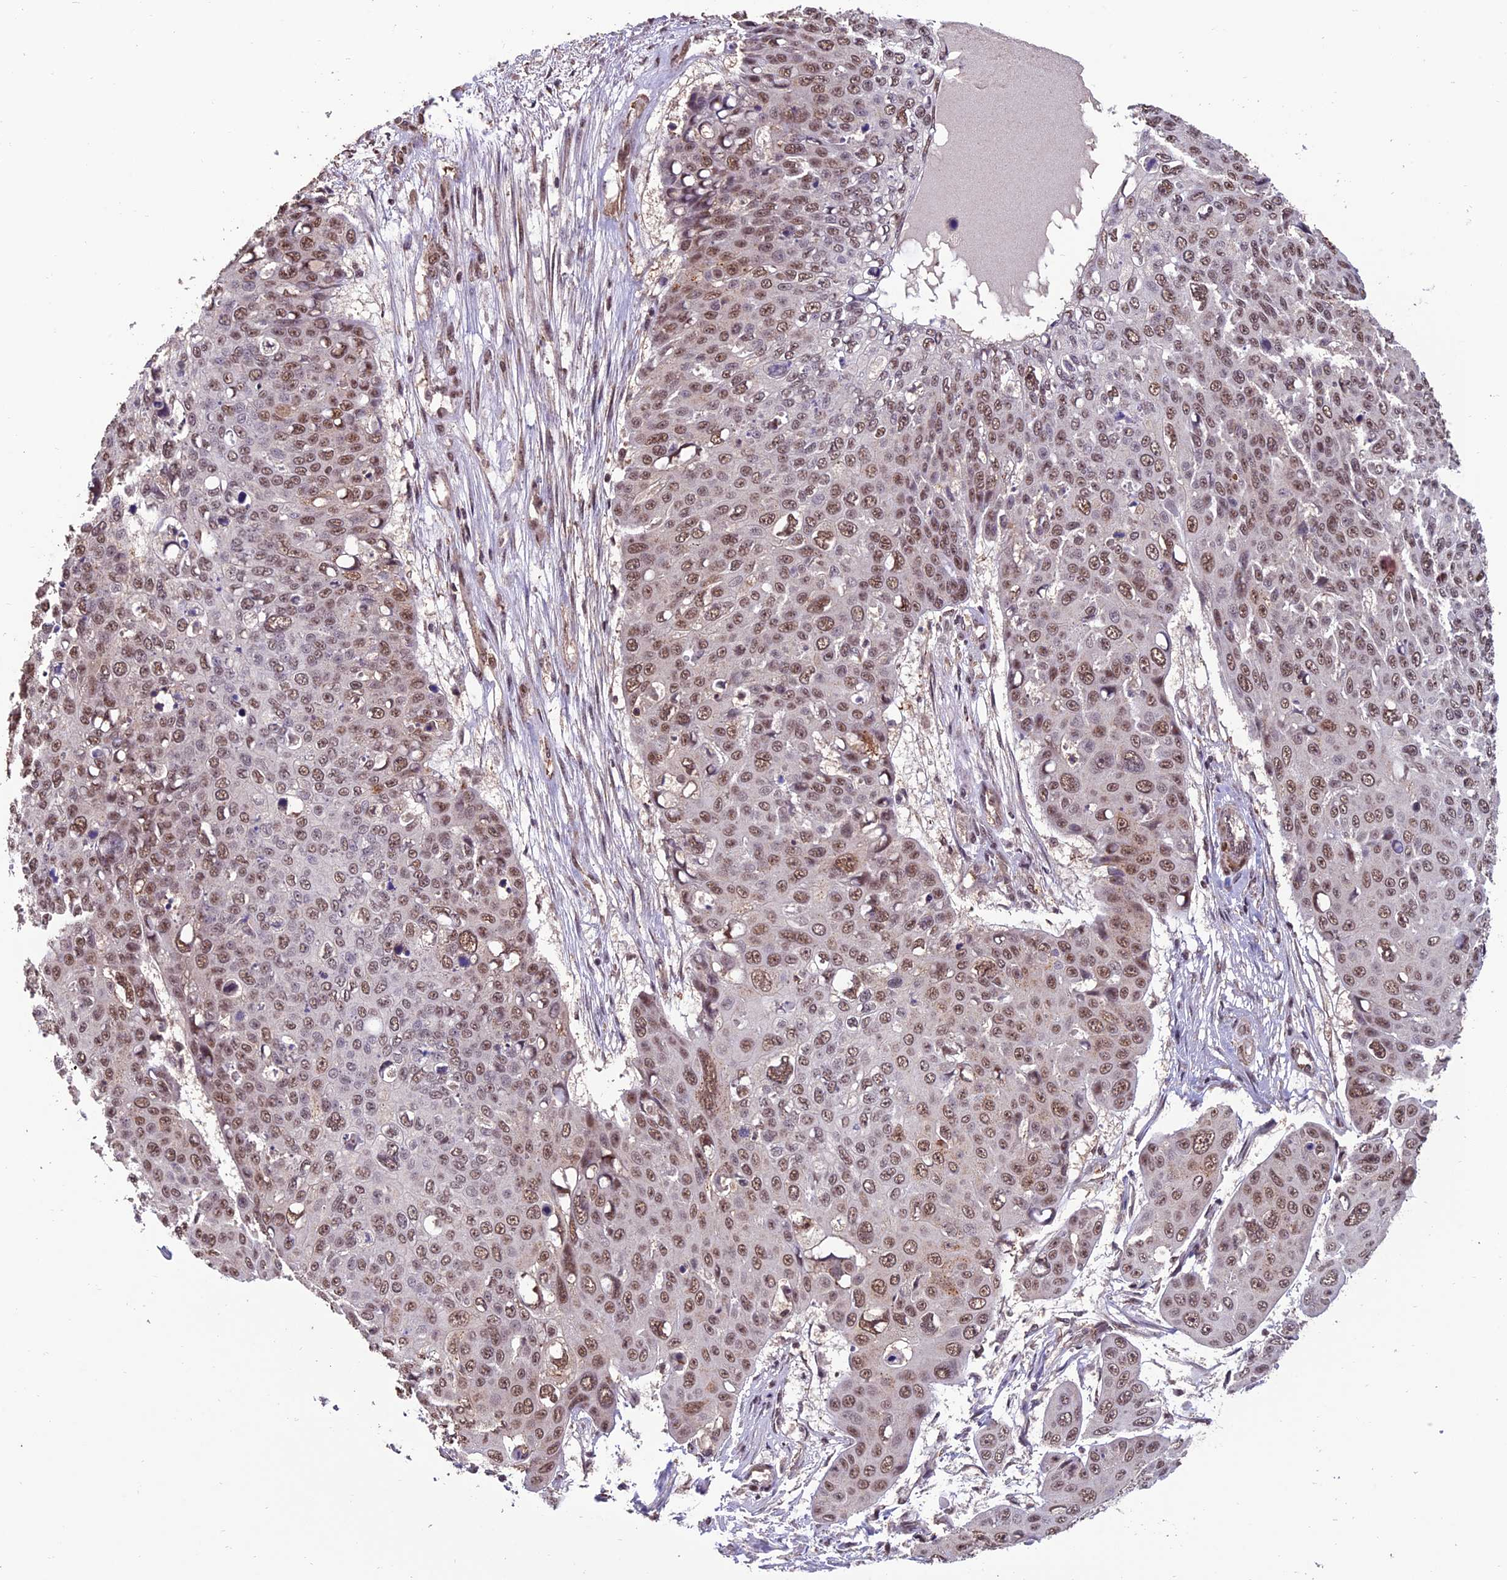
{"staining": {"intensity": "moderate", "quantity": ">75%", "location": "nuclear"}, "tissue": "skin cancer", "cell_type": "Tumor cells", "image_type": "cancer", "snomed": [{"axis": "morphology", "description": "Squamous cell carcinoma, NOS"}, {"axis": "topography", "description": "Skin"}], "caption": "Skin squamous cell carcinoma was stained to show a protein in brown. There is medium levels of moderate nuclear expression in approximately >75% of tumor cells. Using DAB (brown) and hematoxylin (blue) stains, captured at high magnification using brightfield microscopy.", "gene": "CABIN1", "patient": {"sex": "male", "age": 71}}